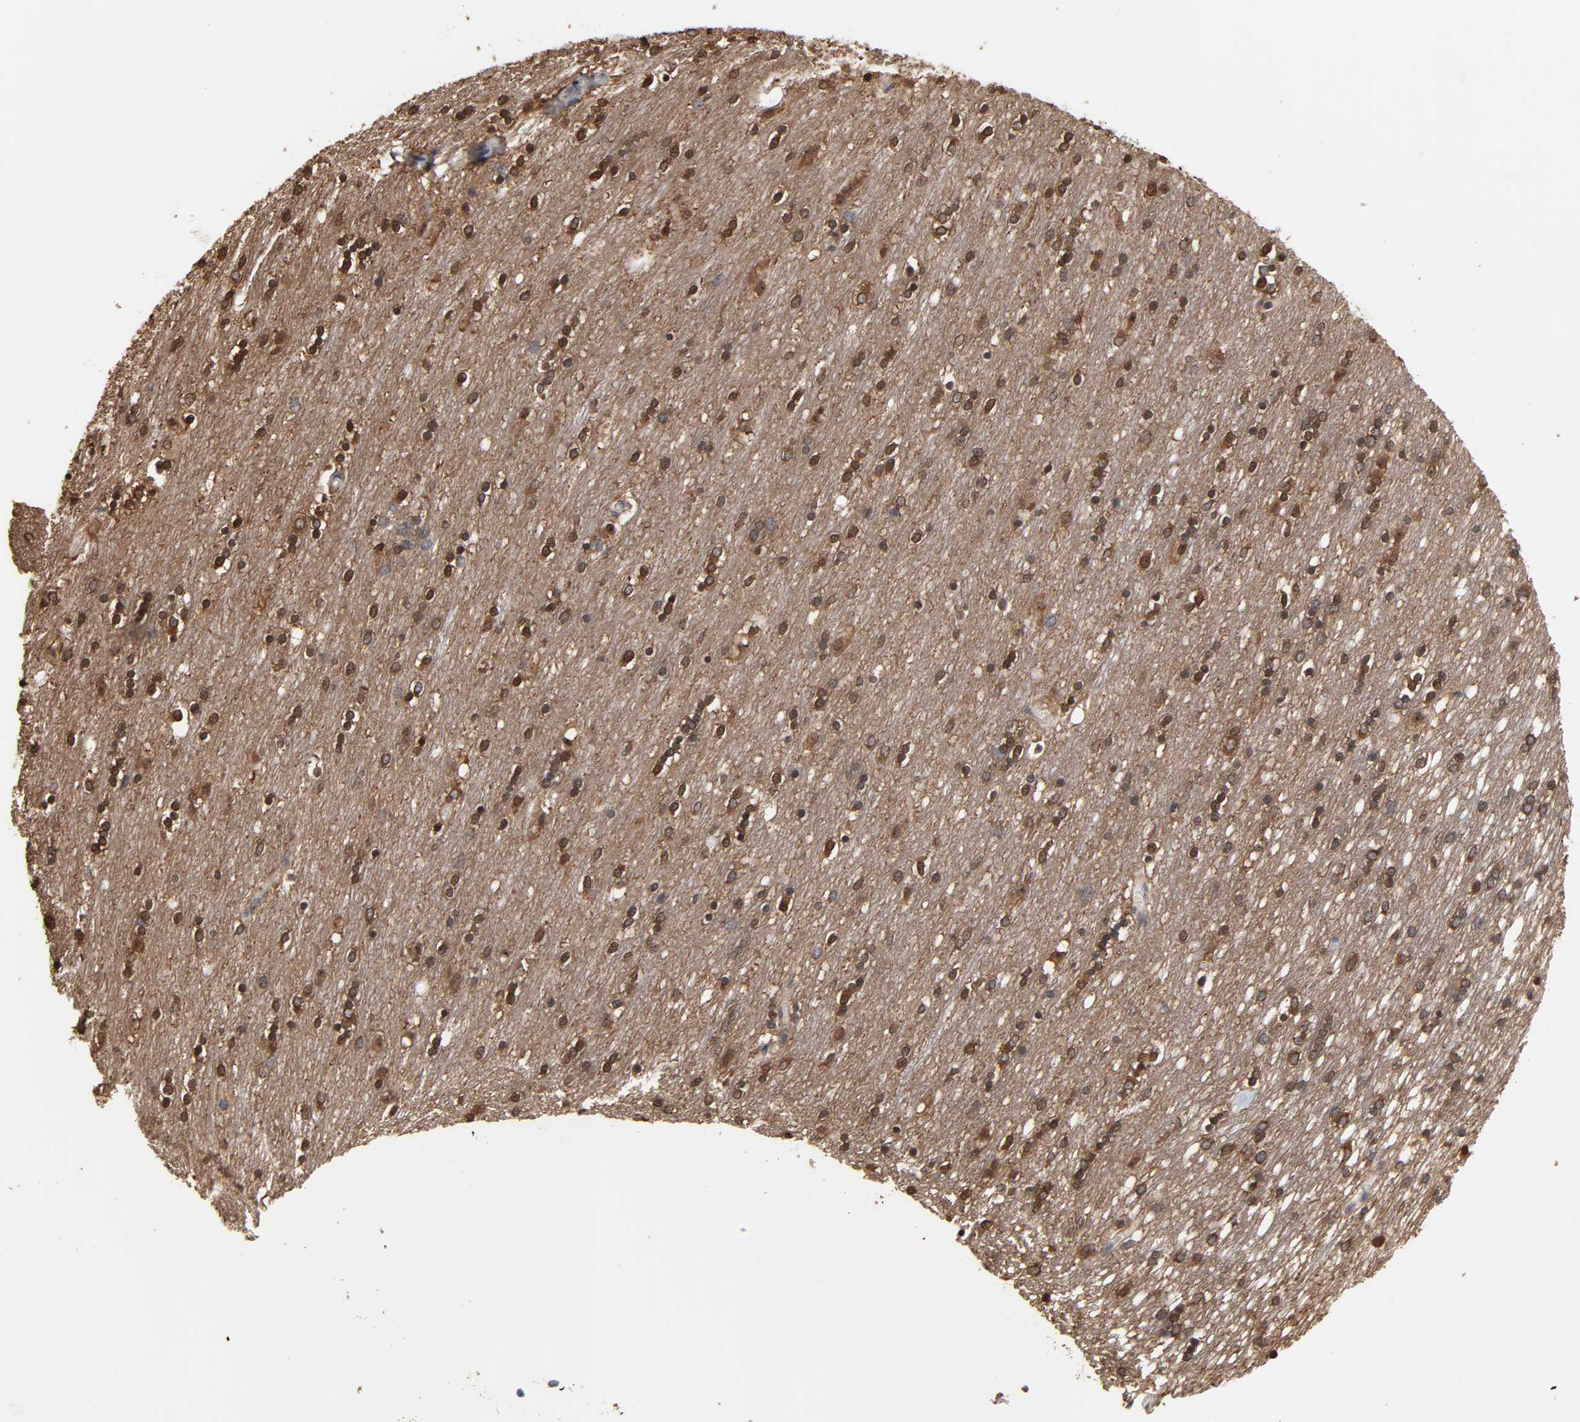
{"staining": {"intensity": "strong", "quantity": ">75%", "location": "cytoplasmic/membranous,nuclear"}, "tissue": "caudate", "cell_type": "Glial cells", "image_type": "normal", "snomed": [{"axis": "morphology", "description": "Normal tissue, NOS"}, {"axis": "topography", "description": "Lateral ventricle wall"}], "caption": "Brown immunohistochemical staining in benign human caudate displays strong cytoplasmic/membranous,nuclear expression in about >75% of glial cells.", "gene": "DDX10", "patient": {"sex": "female", "age": 54}}